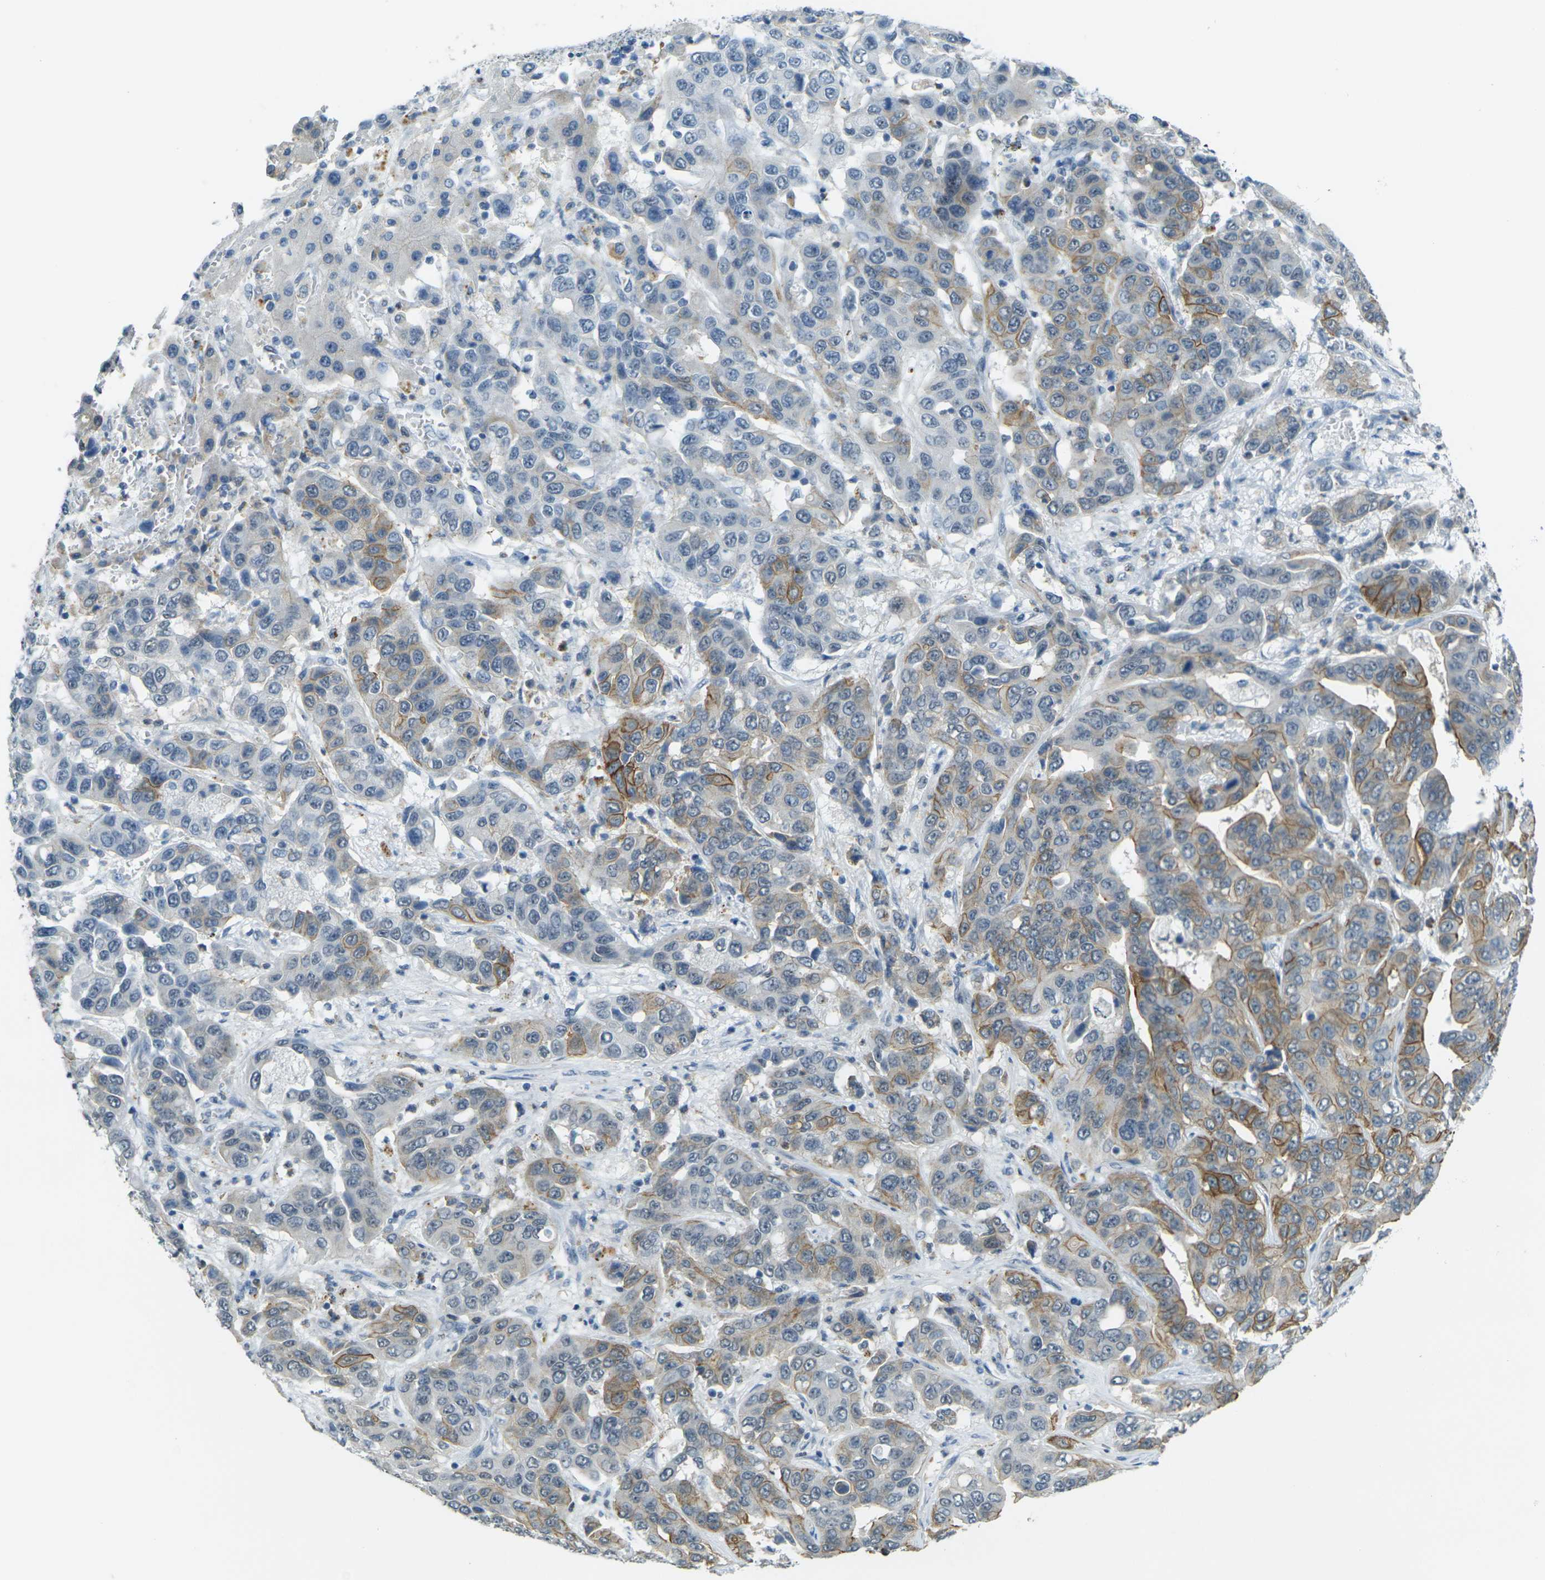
{"staining": {"intensity": "strong", "quantity": "25%-75%", "location": "cytoplasmic/membranous"}, "tissue": "liver cancer", "cell_type": "Tumor cells", "image_type": "cancer", "snomed": [{"axis": "morphology", "description": "Cholangiocarcinoma"}, {"axis": "topography", "description": "Liver"}], "caption": "There is high levels of strong cytoplasmic/membranous staining in tumor cells of liver cholangiocarcinoma, as demonstrated by immunohistochemical staining (brown color).", "gene": "SPTBN2", "patient": {"sex": "female", "age": 52}}